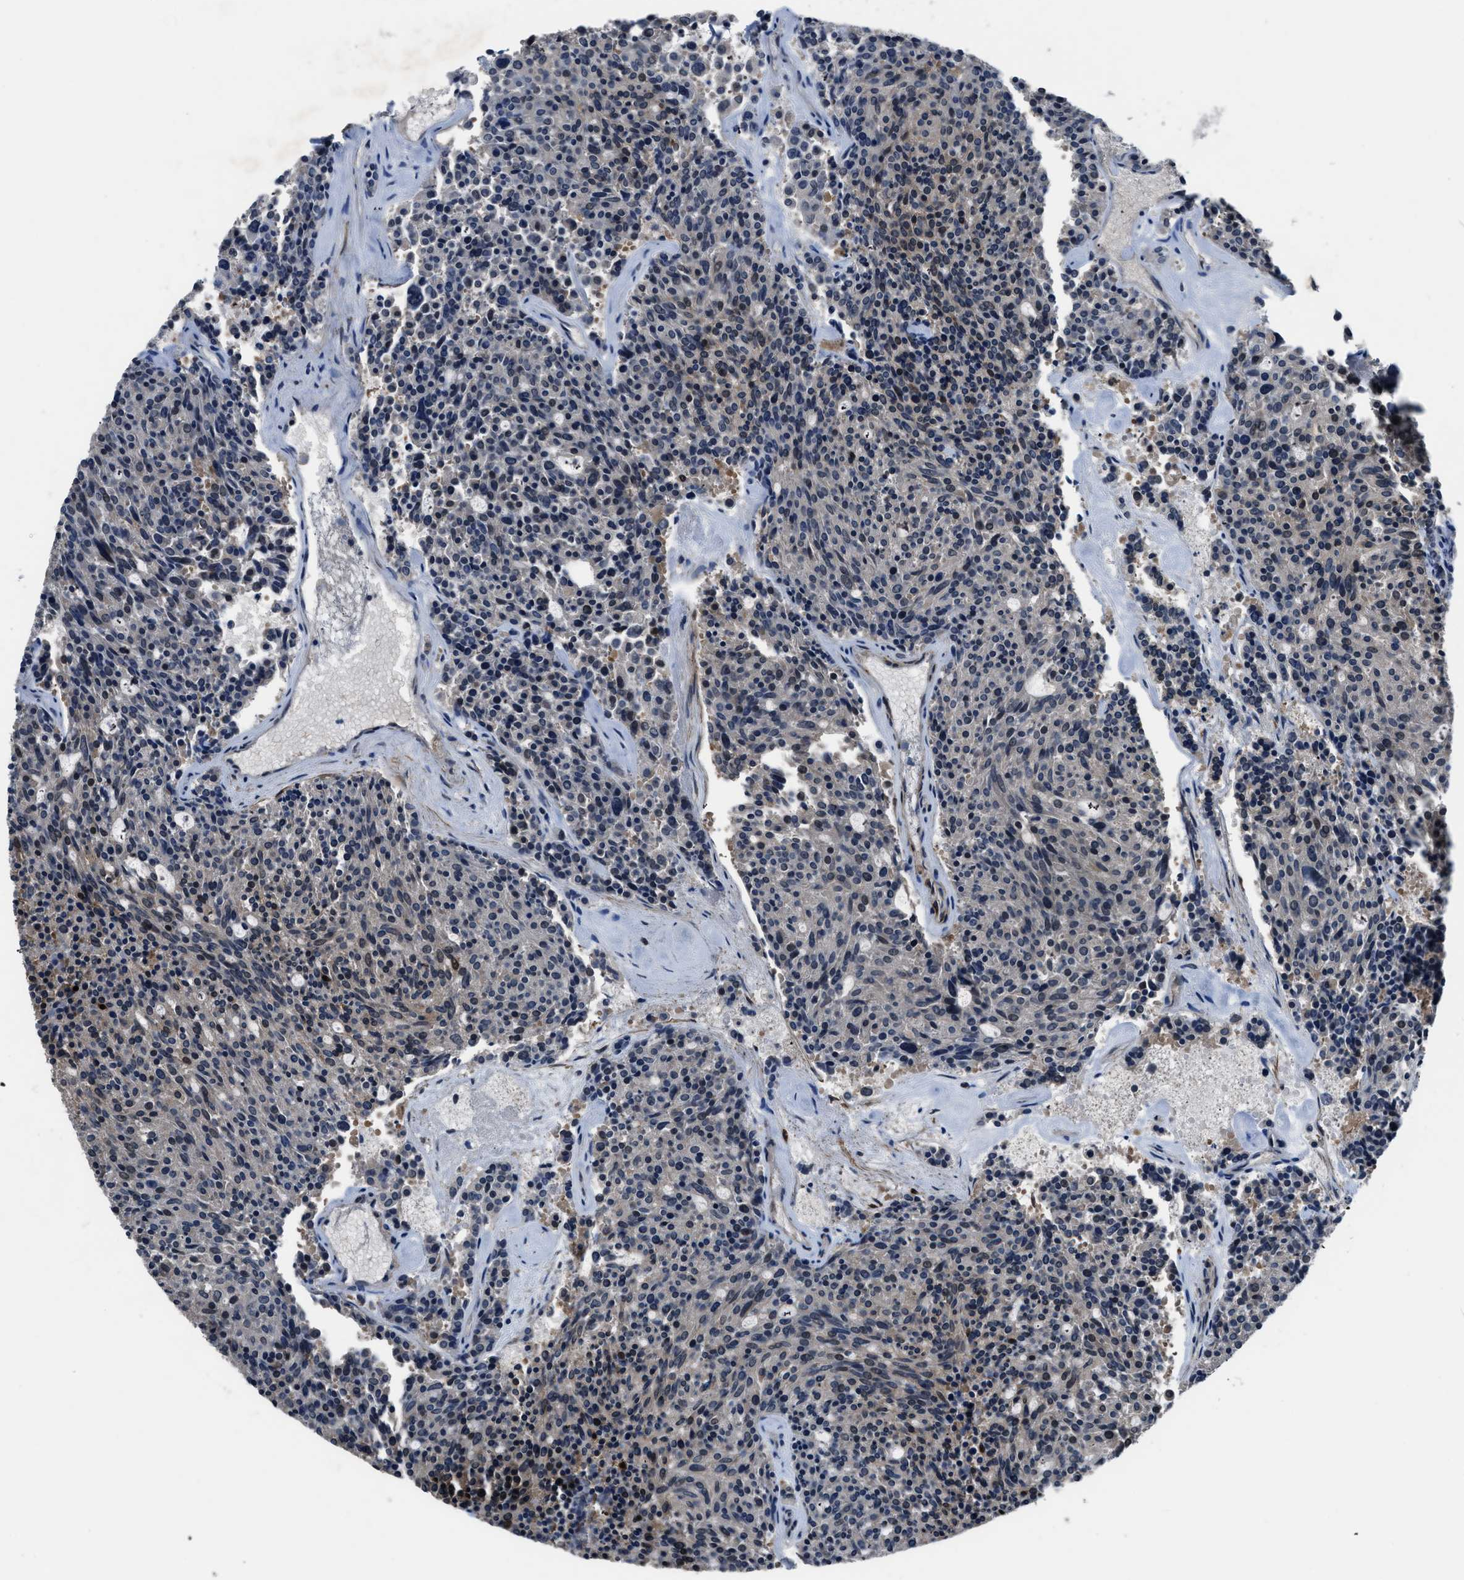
{"staining": {"intensity": "moderate", "quantity": "<25%", "location": "nuclear"}, "tissue": "carcinoid", "cell_type": "Tumor cells", "image_type": "cancer", "snomed": [{"axis": "morphology", "description": "Carcinoid, malignant, NOS"}, {"axis": "topography", "description": "Pancreas"}], "caption": "A high-resolution image shows immunohistochemistry (IHC) staining of carcinoid, which shows moderate nuclear positivity in approximately <25% of tumor cells. (DAB (3,3'-diaminobenzidine) IHC, brown staining for protein, blue staining for nuclei).", "gene": "LANCL2", "patient": {"sex": "female", "age": 54}}